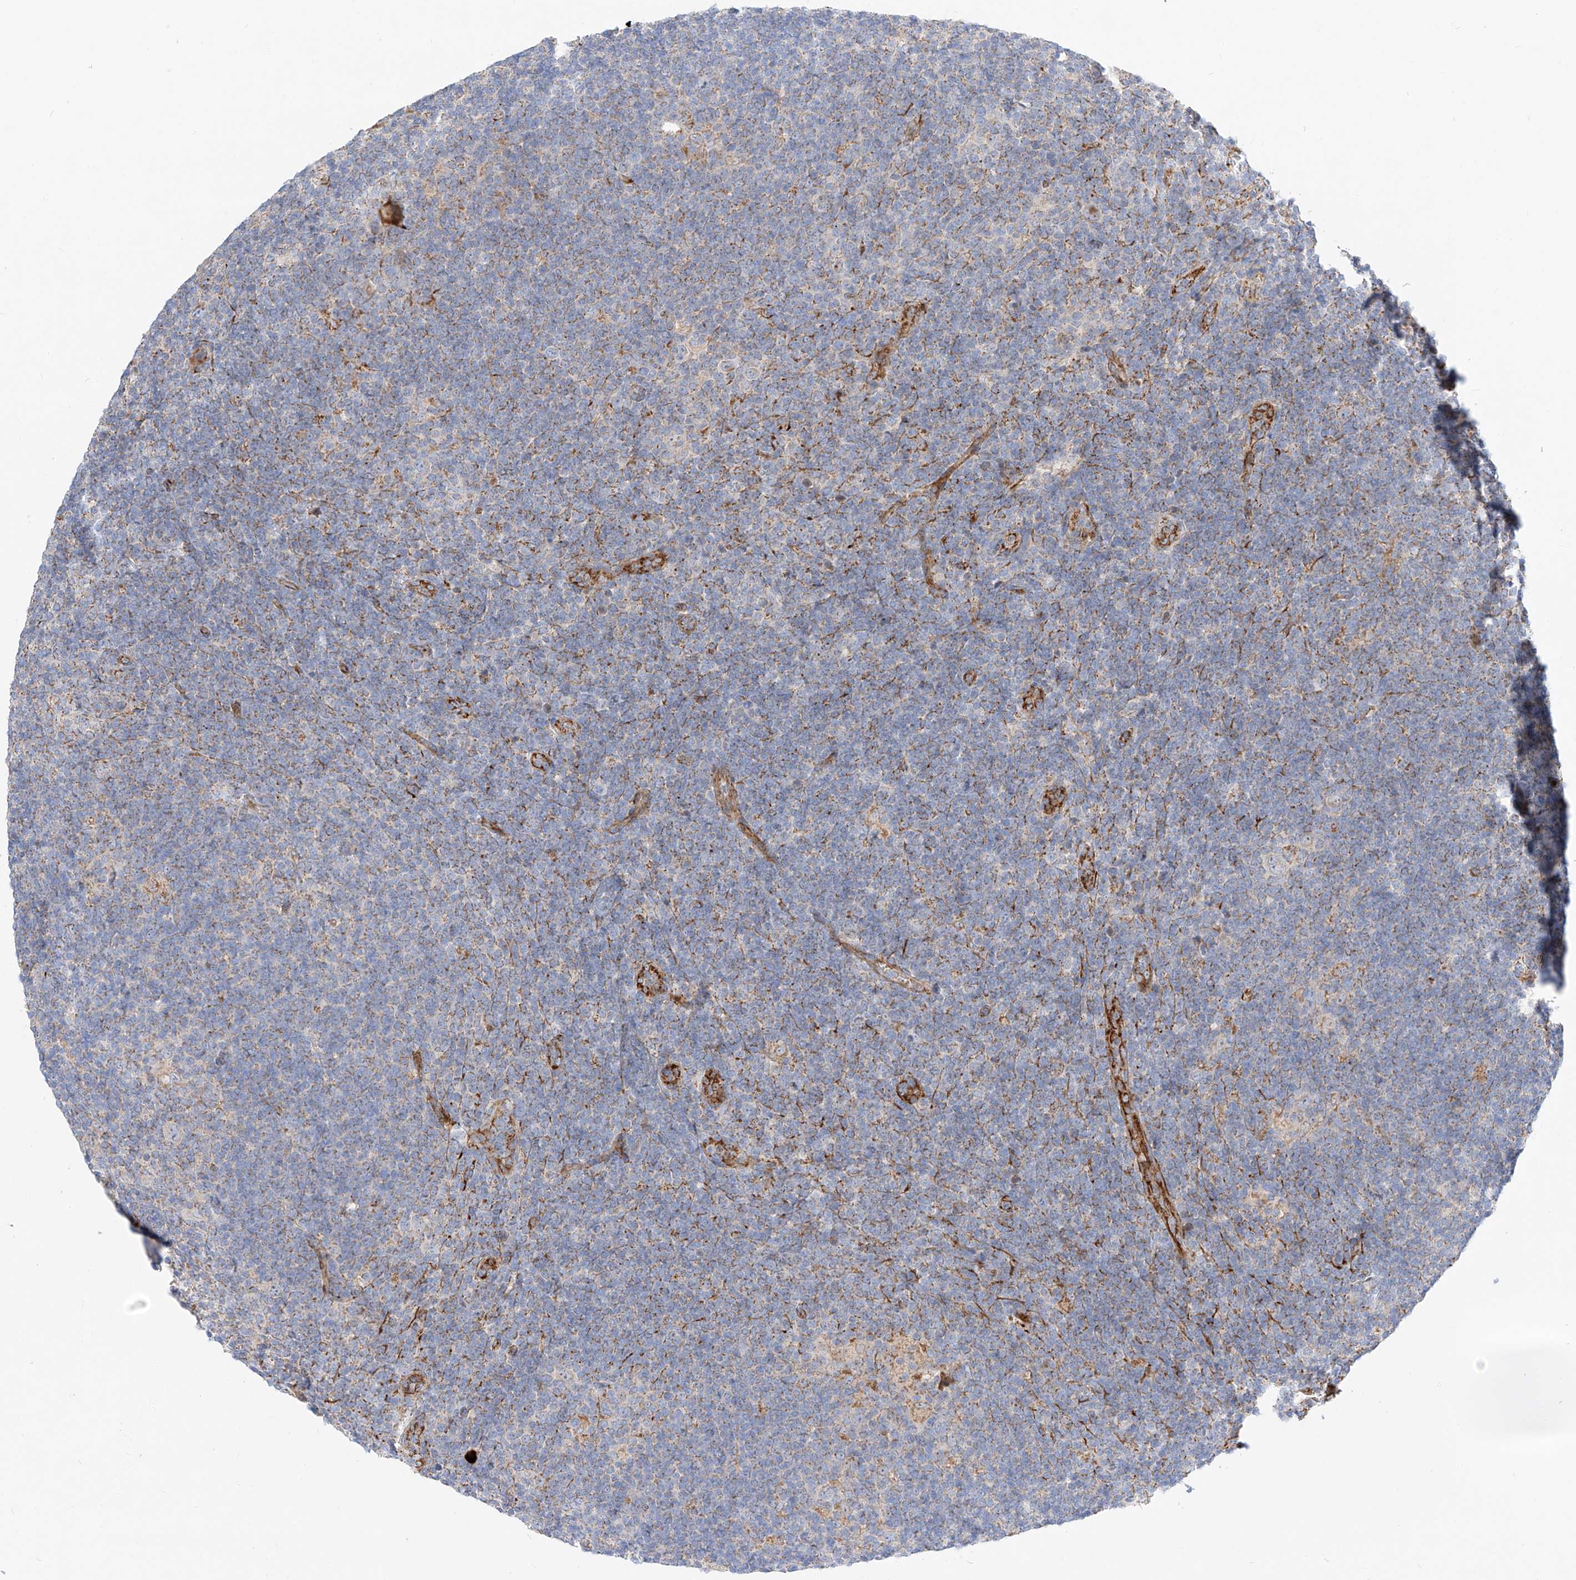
{"staining": {"intensity": "negative", "quantity": "none", "location": "none"}, "tissue": "lymphoma", "cell_type": "Tumor cells", "image_type": "cancer", "snomed": [{"axis": "morphology", "description": "Hodgkin's disease, NOS"}, {"axis": "topography", "description": "Lymph node"}], "caption": "DAB (3,3'-diaminobenzidine) immunohistochemical staining of lymphoma exhibits no significant positivity in tumor cells.", "gene": "CST9", "patient": {"sex": "female", "age": 57}}